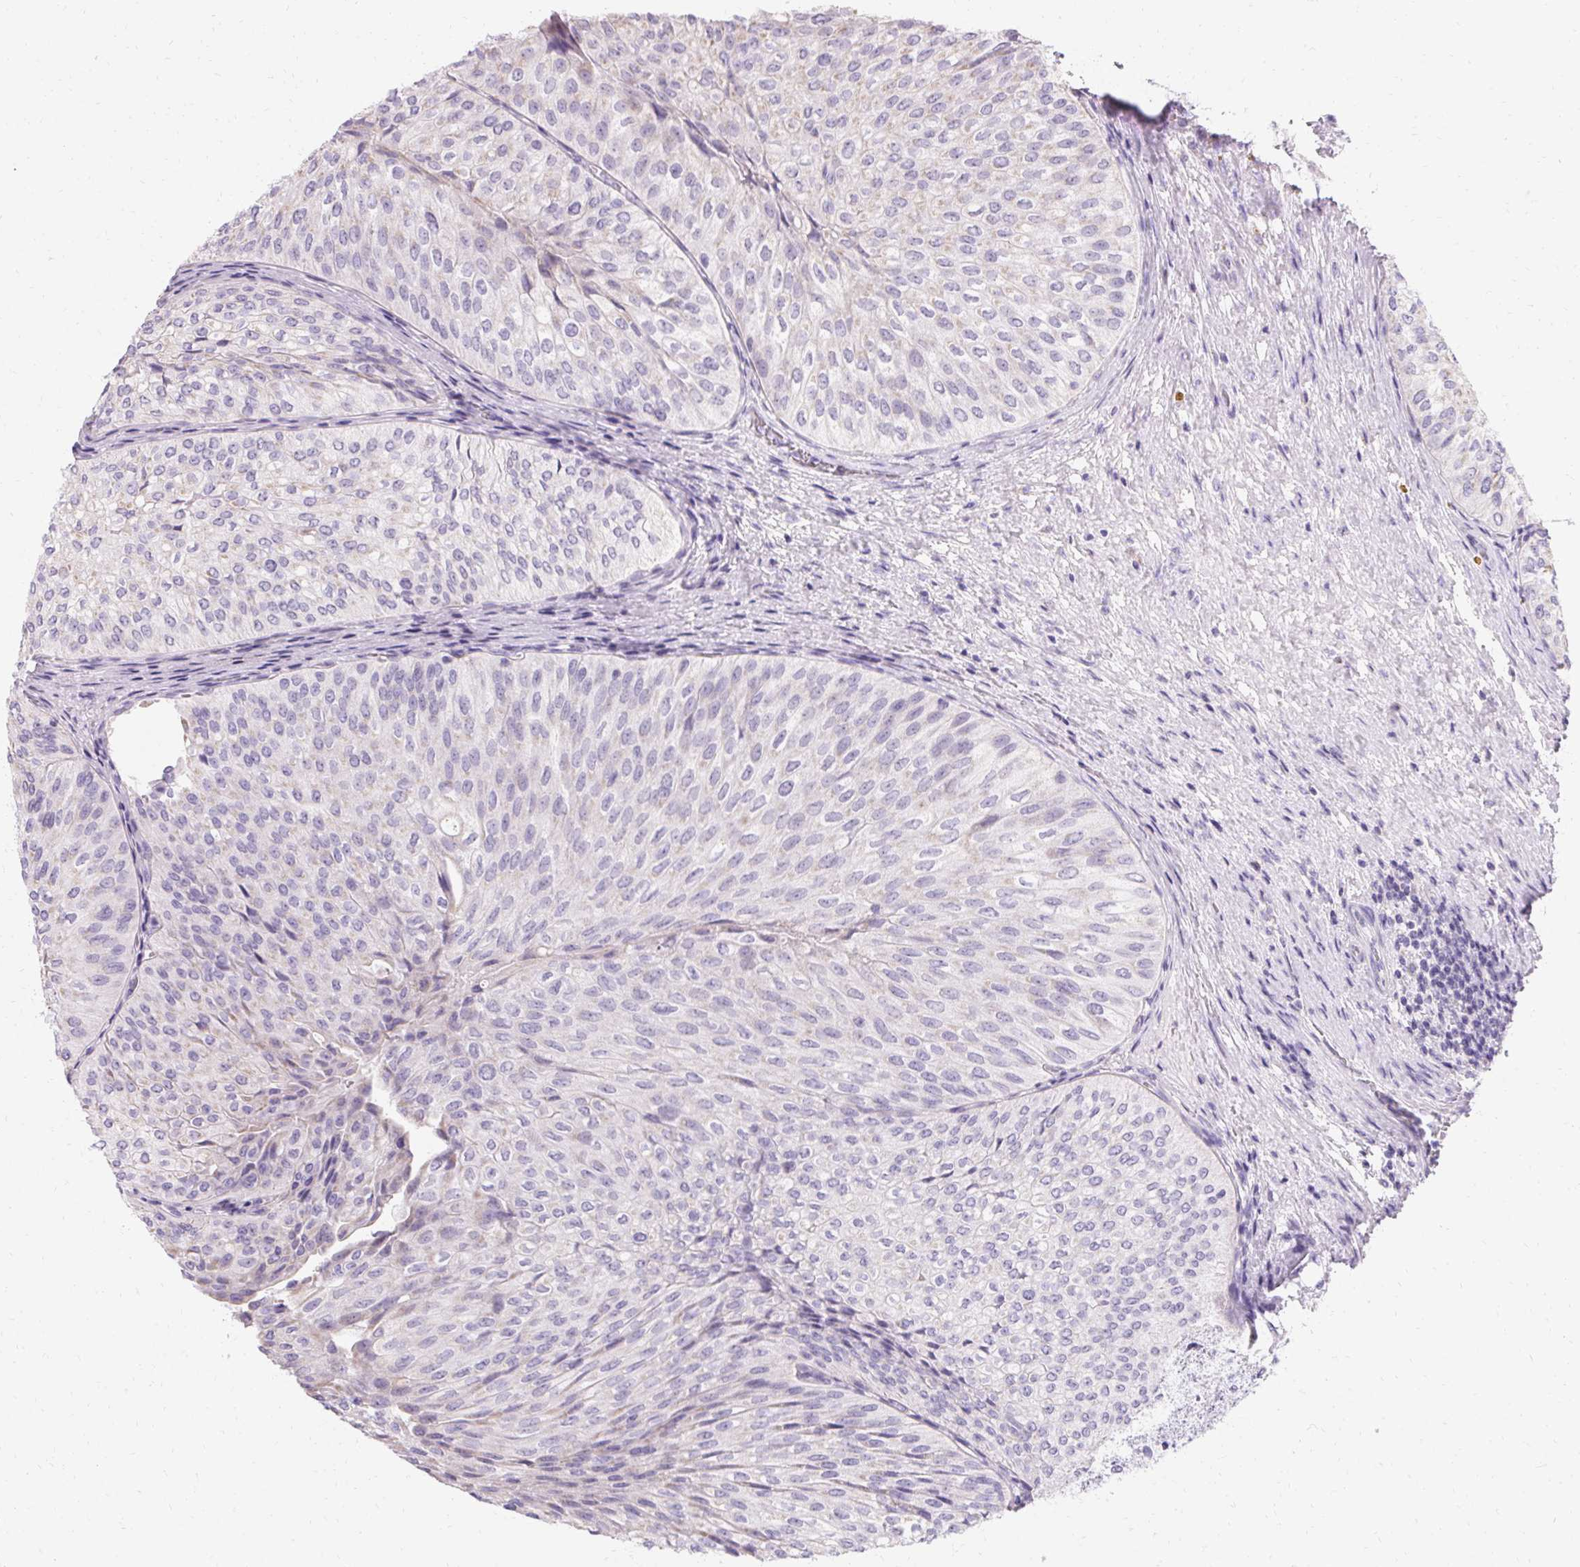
{"staining": {"intensity": "negative", "quantity": "none", "location": "none"}, "tissue": "urothelial cancer", "cell_type": "Tumor cells", "image_type": "cancer", "snomed": [{"axis": "morphology", "description": "Urothelial carcinoma, NOS"}, {"axis": "topography", "description": "Urinary bladder"}], "caption": "Urothelial cancer stained for a protein using IHC exhibits no positivity tumor cells.", "gene": "ASGR2", "patient": {"sex": "male", "age": 62}}